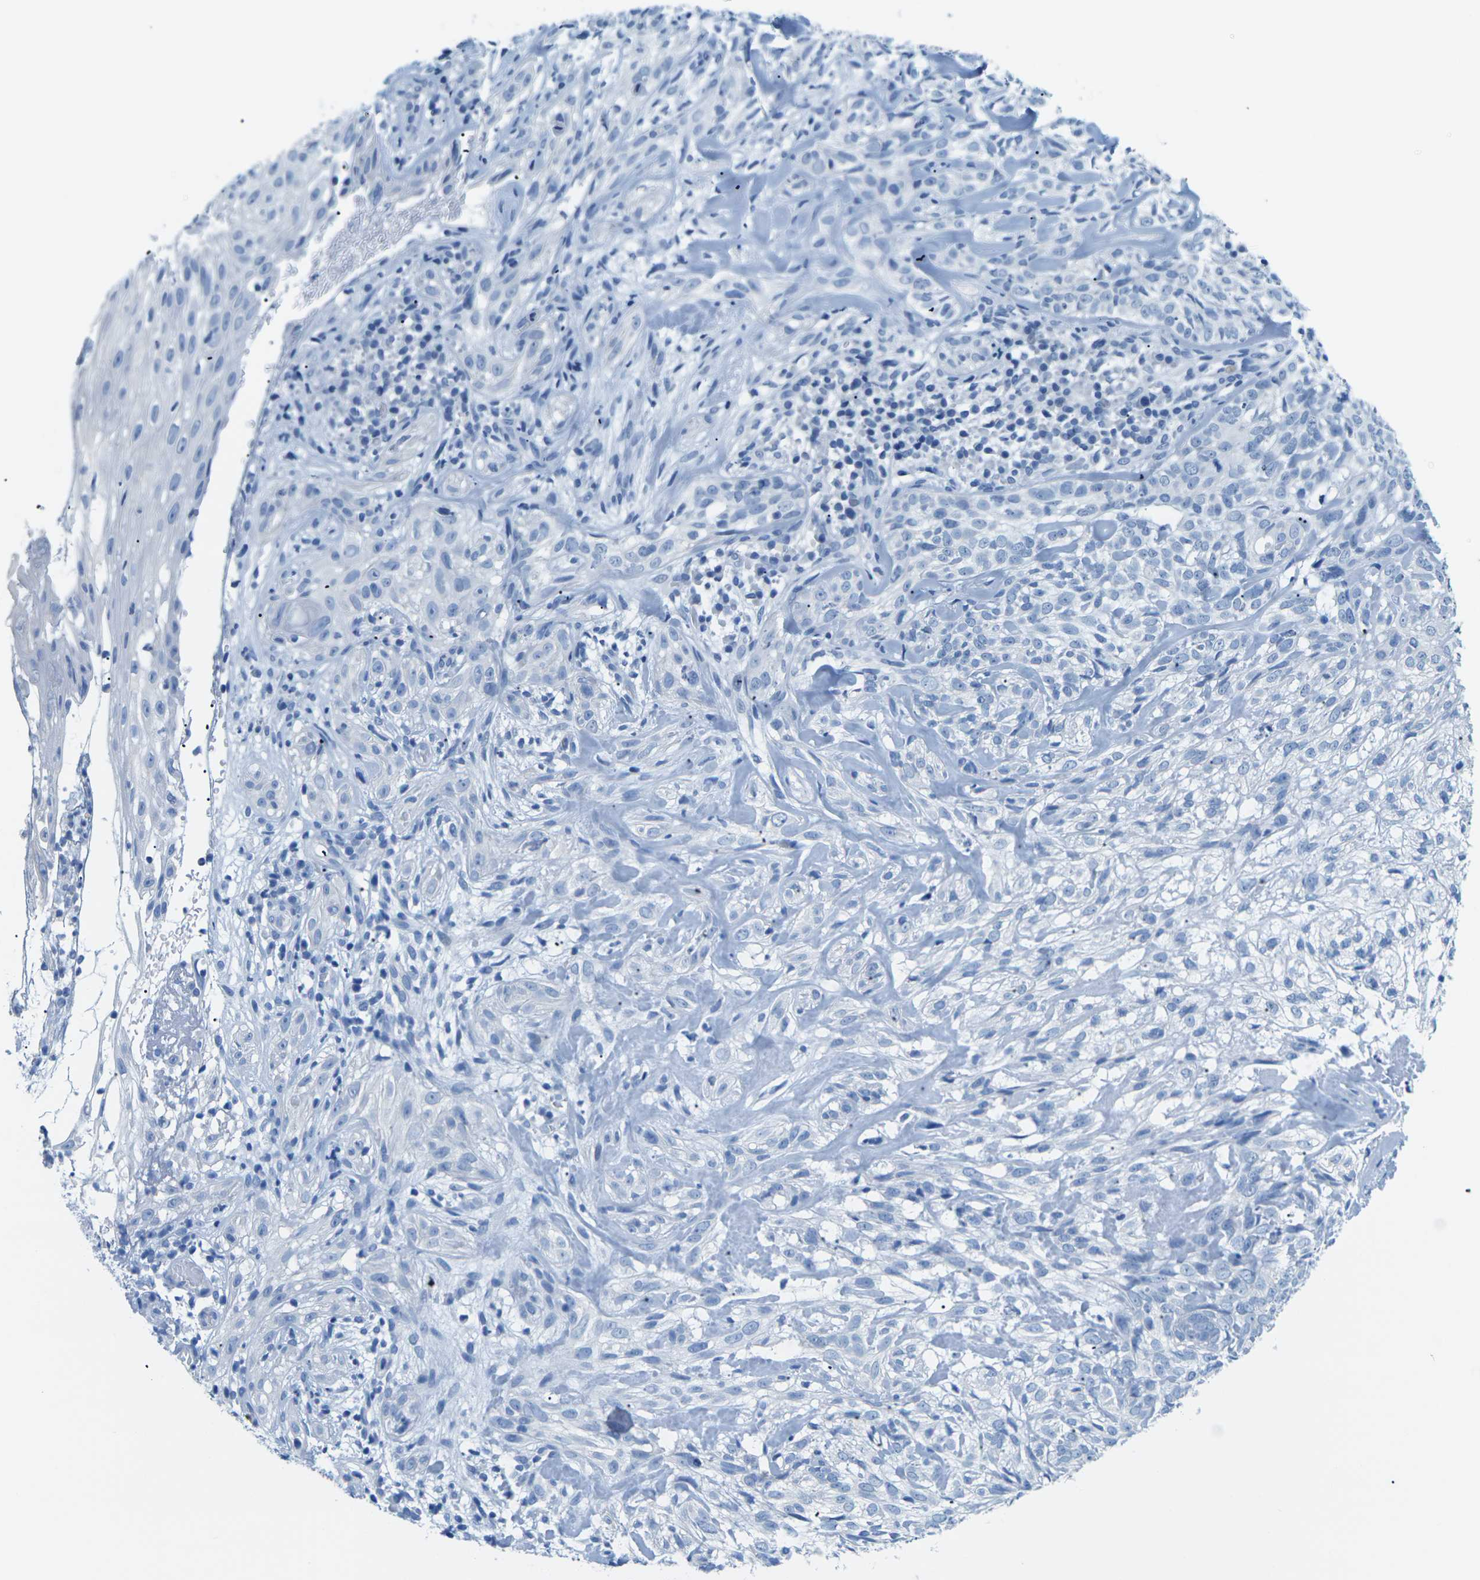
{"staining": {"intensity": "negative", "quantity": "none", "location": "none"}, "tissue": "skin cancer", "cell_type": "Tumor cells", "image_type": "cancer", "snomed": [{"axis": "morphology", "description": "Basal cell carcinoma"}, {"axis": "topography", "description": "Skin"}], "caption": "An IHC histopathology image of skin basal cell carcinoma is shown. There is no staining in tumor cells of skin basal cell carcinoma. The staining was performed using DAB to visualize the protein expression in brown, while the nuclei were stained in blue with hematoxylin (Magnification: 20x).", "gene": "SLC12A1", "patient": {"sex": "male", "age": 72}}